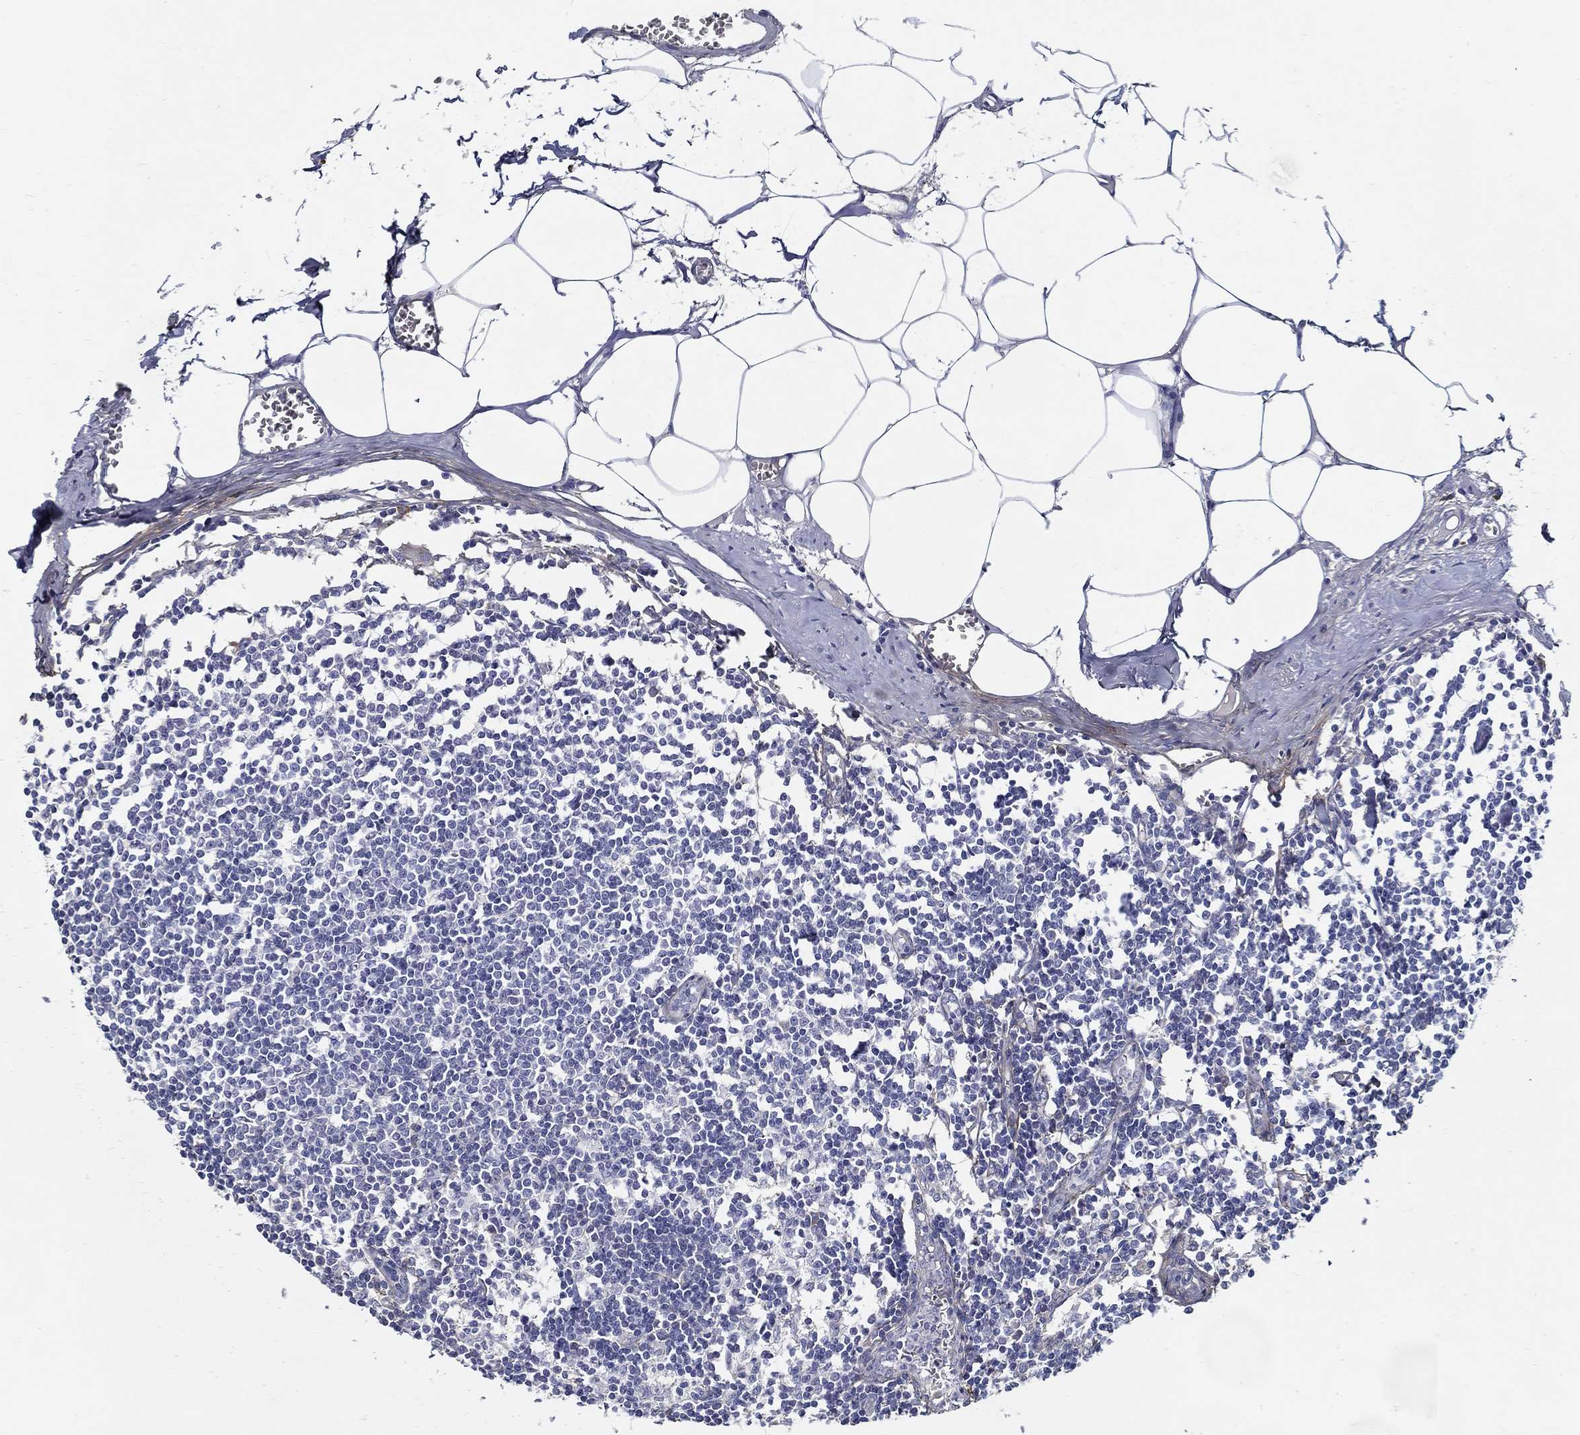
{"staining": {"intensity": "negative", "quantity": "none", "location": "none"}, "tissue": "lymph node", "cell_type": "Germinal center cells", "image_type": "normal", "snomed": [{"axis": "morphology", "description": "Normal tissue, NOS"}, {"axis": "topography", "description": "Lymph node"}], "caption": "IHC of unremarkable lymph node reveals no staining in germinal center cells. (DAB (3,3'-diaminobenzidine) immunohistochemistry visualized using brightfield microscopy, high magnification).", "gene": "TGFBI", "patient": {"sex": "male", "age": 59}}